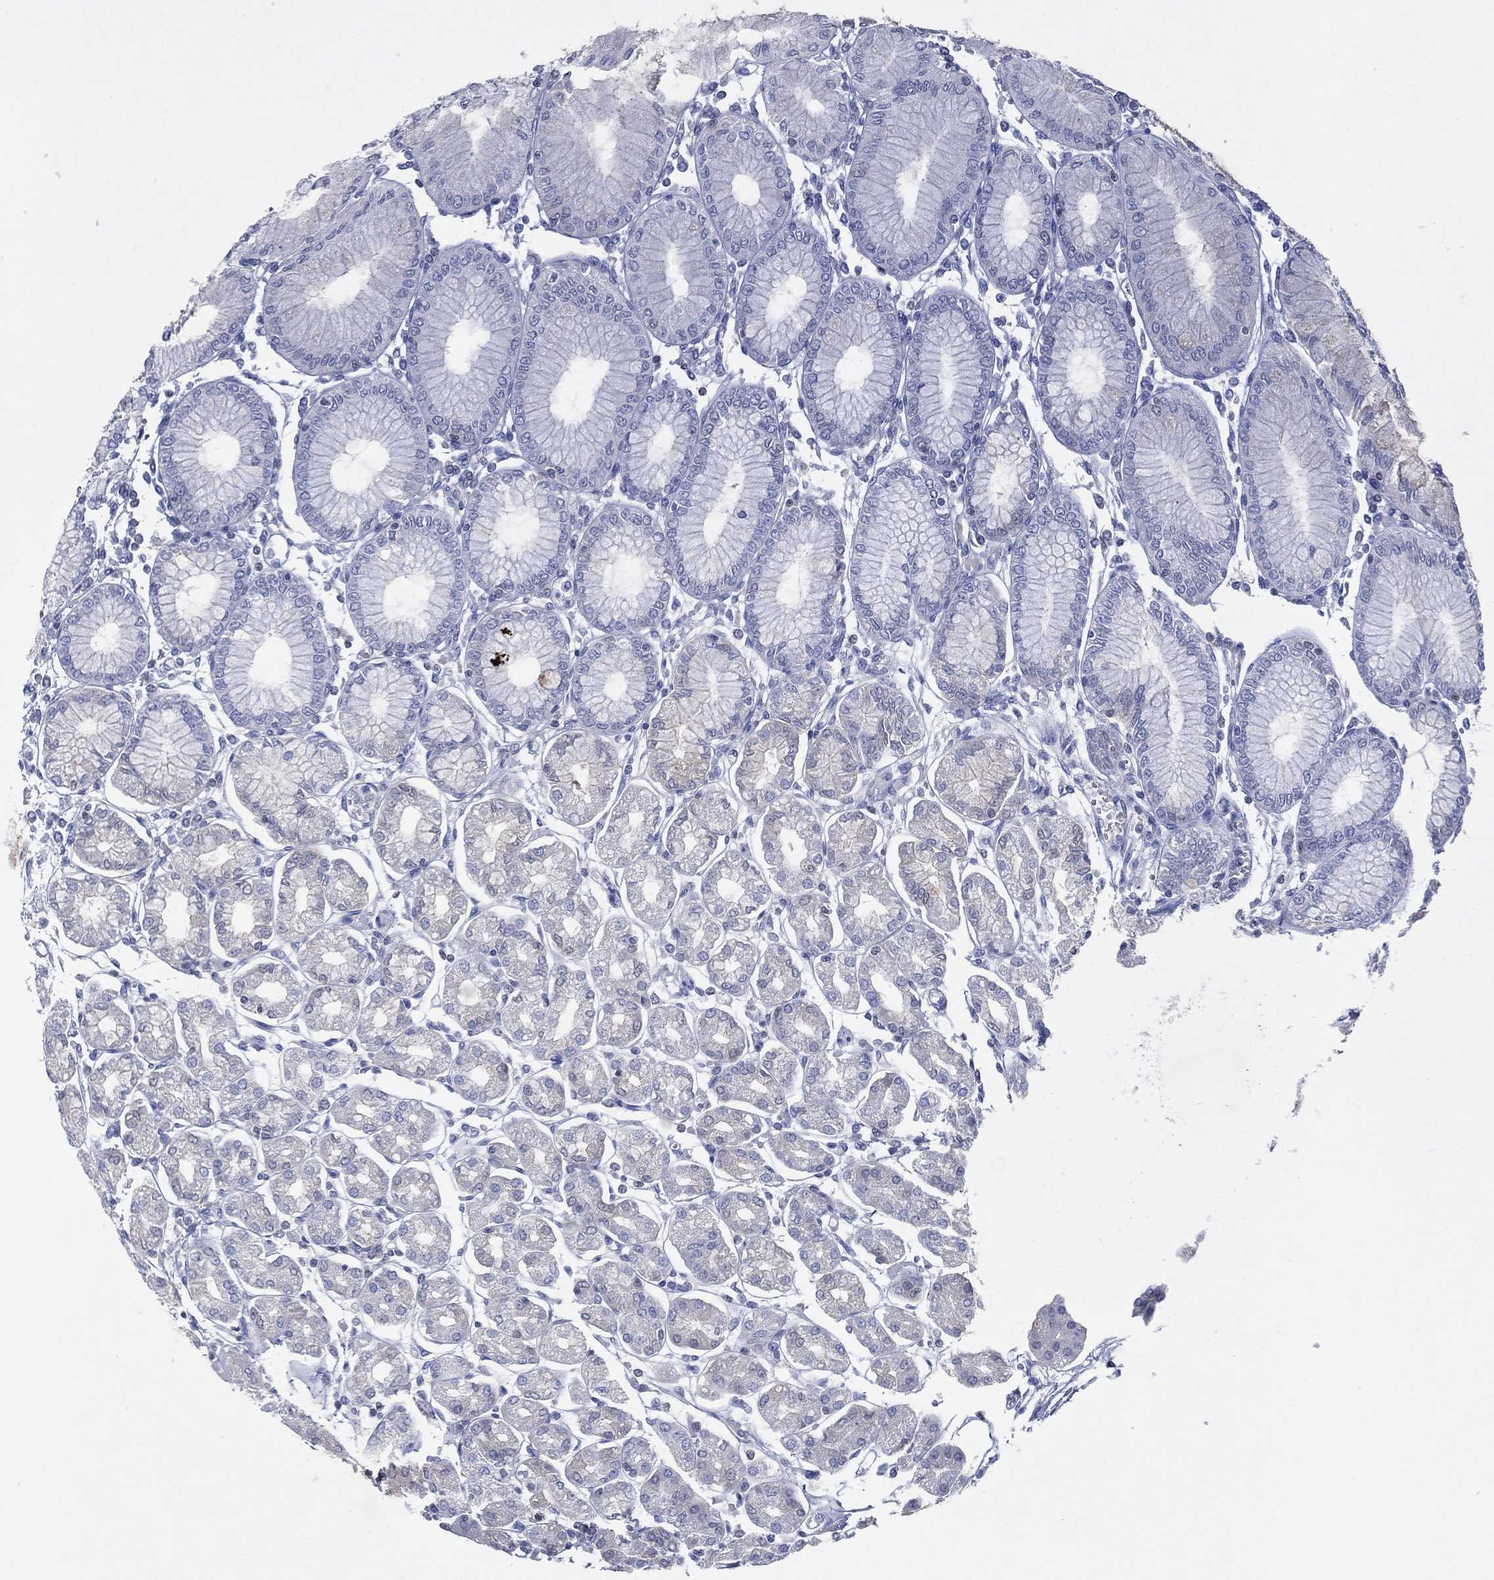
{"staining": {"intensity": "negative", "quantity": "none", "location": "none"}, "tissue": "stomach", "cell_type": "Glandular cells", "image_type": "normal", "snomed": [{"axis": "morphology", "description": "Normal tissue, NOS"}, {"axis": "topography", "description": "Skeletal muscle"}, {"axis": "topography", "description": "Stomach"}], "caption": "The image displays no staining of glandular cells in unremarkable stomach. Brightfield microscopy of IHC stained with DAB (3,3'-diaminobenzidine) (brown) and hematoxylin (blue), captured at high magnification.", "gene": "CPT1B", "patient": {"sex": "female", "age": 57}}